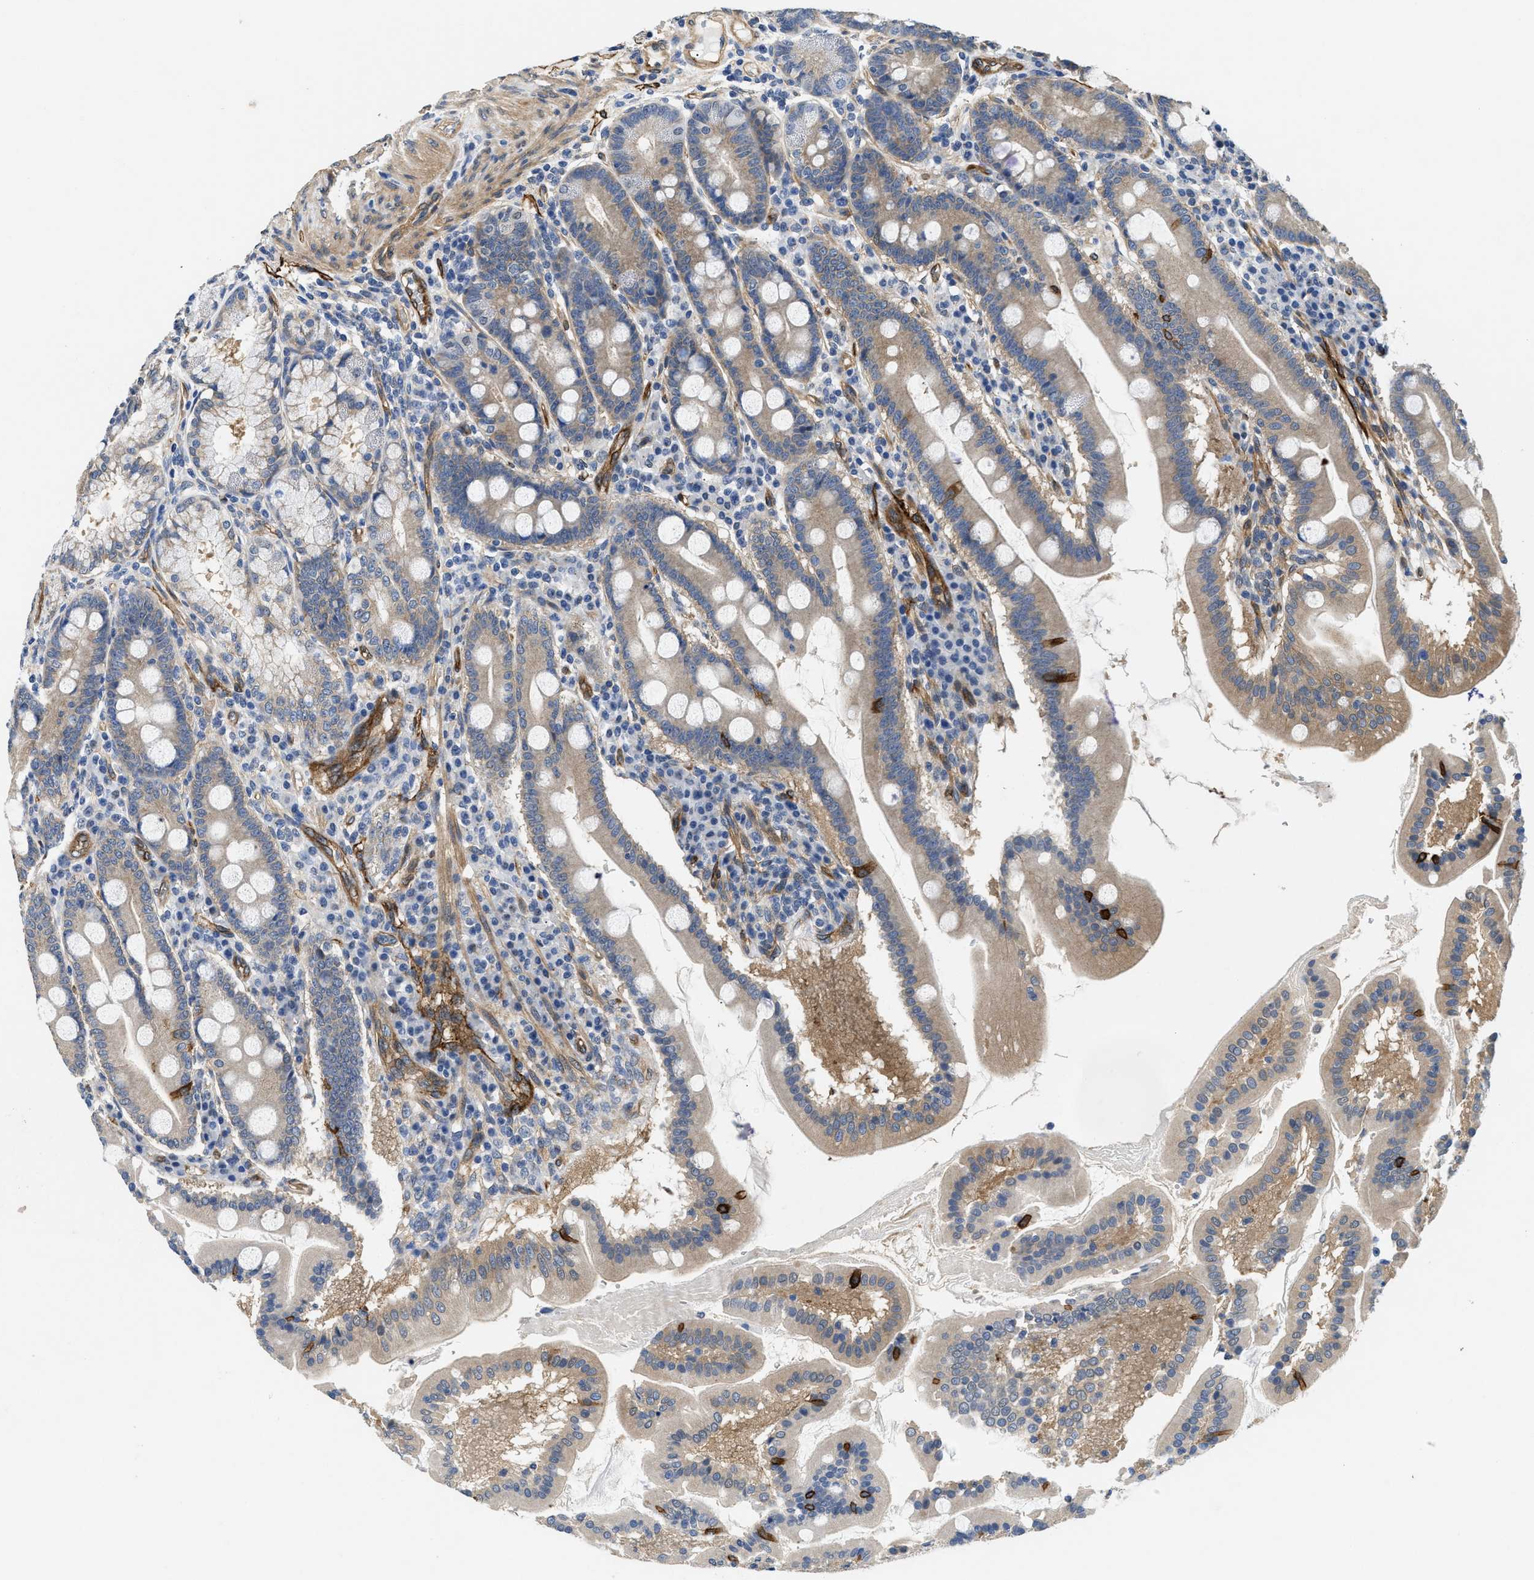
{"staining": {"intensity": "weak", "quantity": ">75%", "location": "cytoplasmic/membranous"}, "tissue": "duodenum", "cell_type": "Glandular cells", "image_type": "normal", "snomed": [{"axis": "morphology", "description": "Normal tissue, NOS"}, {"axis": "topography", "description": "Duodenum"}], "caption": "The immunohistochemical stain labels weak cytoplasmic/membranous expression in glandular cells of normal duodenum. The staining was performed using DAB (3,3'-diaminobenzidine) to visualize the protein expression in brown, while the nuclei were stained in blue with hematoxylin (Magnification: 20x).", "gene": "RAPH1", "patient": {"sex": "male", "age": 50}}